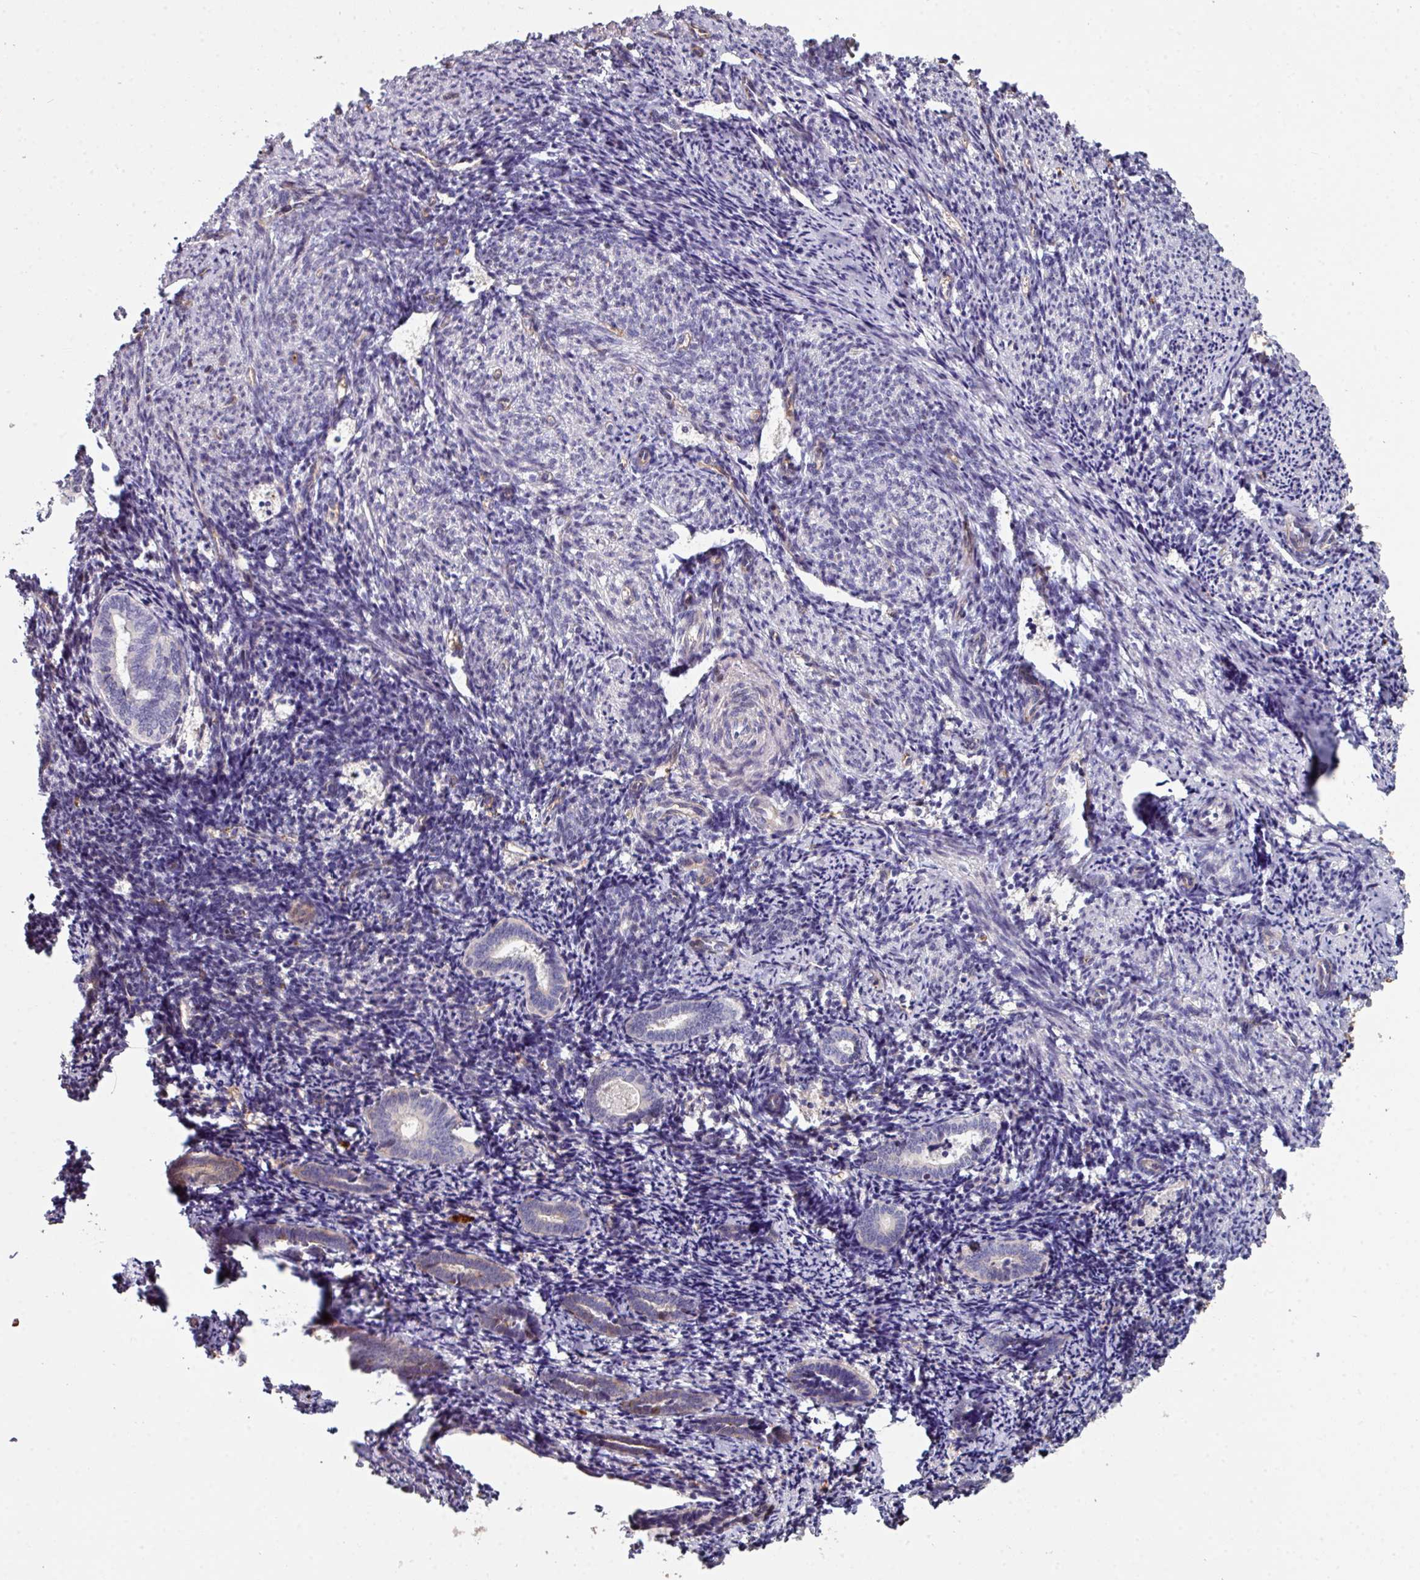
{"staining": {"intensity": "negative", "quantity": "none", "location": "none"}, "tissue": "endometrium", "cell_type": "Cells in endometrial stroma", "image_type": "normal", "snomed": [{"axis": "morphology", "description": "Normal tissue, NOS"}, {"axis": "topography", "description": "Endometrium"}], "caption": "A high-resolution photomicrograph shows immunohistochemistry staining of unremarkable endometrium, which displays no significant positivity in cells in endometrial stroma.", "gene": "ANO9", "patient": {"sex": "female", "age": 54}}